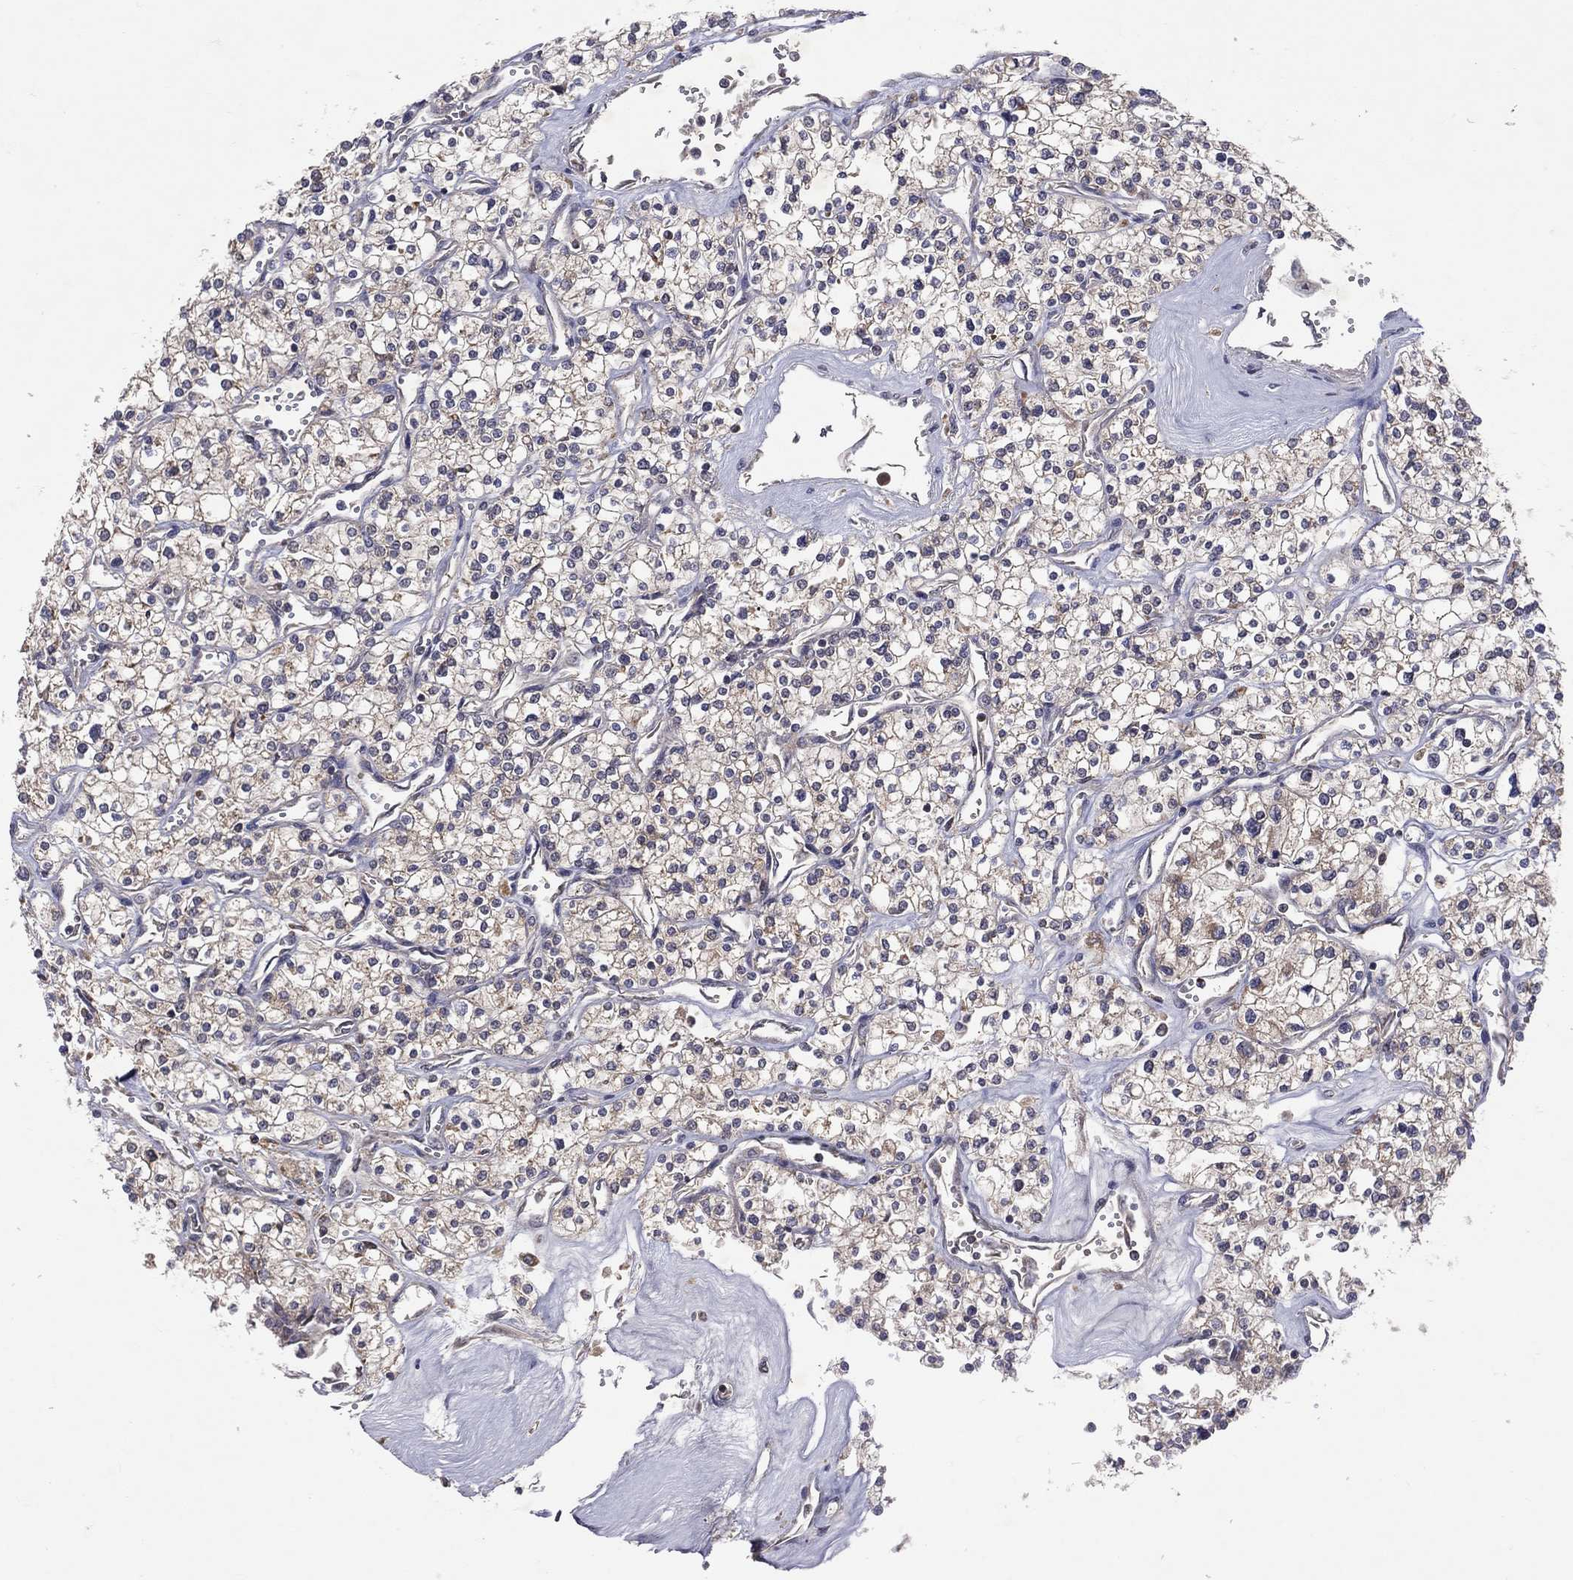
{"staining": {"intensity": "weak", "quantity": "25%-75%", "location": "cytoplasmic/membranous"}, "tissue": "renal cancer", "cell_type": "Tumor cells", "image_type": "cancer", "snomed": [{"axis": "morphology", "description": "Adenocarcinoma, NOS"}, {"axis": "topography", "description": "Kidney"}], "caption": "This is a micrograph of IHC staining of renal adenocarcinoma, which shows weak positivity in the cytoplasmic/membranous of tumor cells.", "gene": "STARD3", "patient": {"sex": "male", "age": 80}}